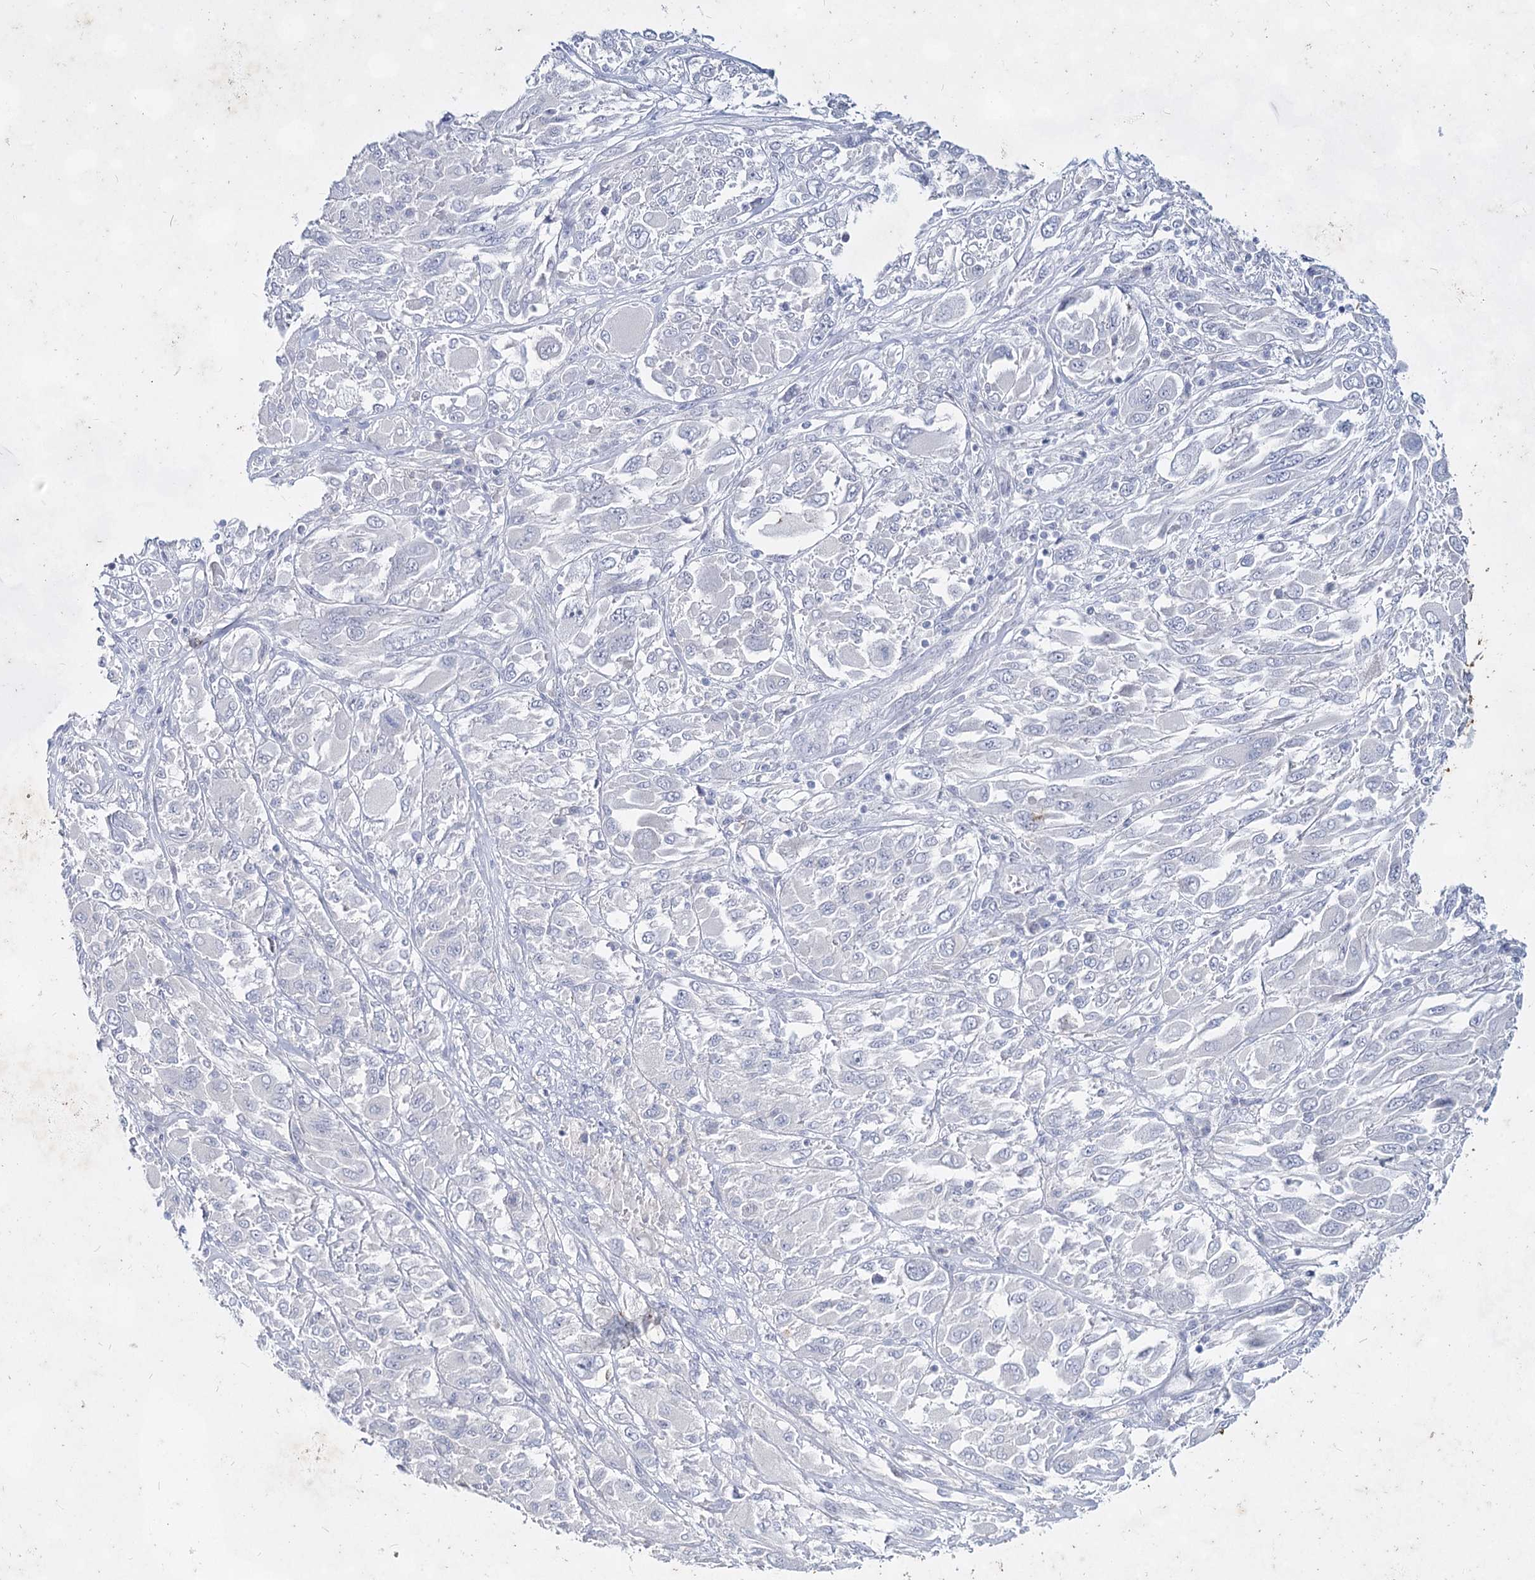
{"staining": {"intensity": "negative", "quantity": "none", "location": "none"}, "tissue": "melanoma", "cell_type": "Tumor cells", "image_type": "cancer", "snomed": [{"axis": "morphology", "description": "Malignant melanoma, NOS"}, {"axis": "topography", "description": "Skin"}], "caption": "IHC of human malignant melanoma demonstrates no staining in tumor cells.", "gene": "CCDC73", "patient": {"sex": "female", "age": 91}}